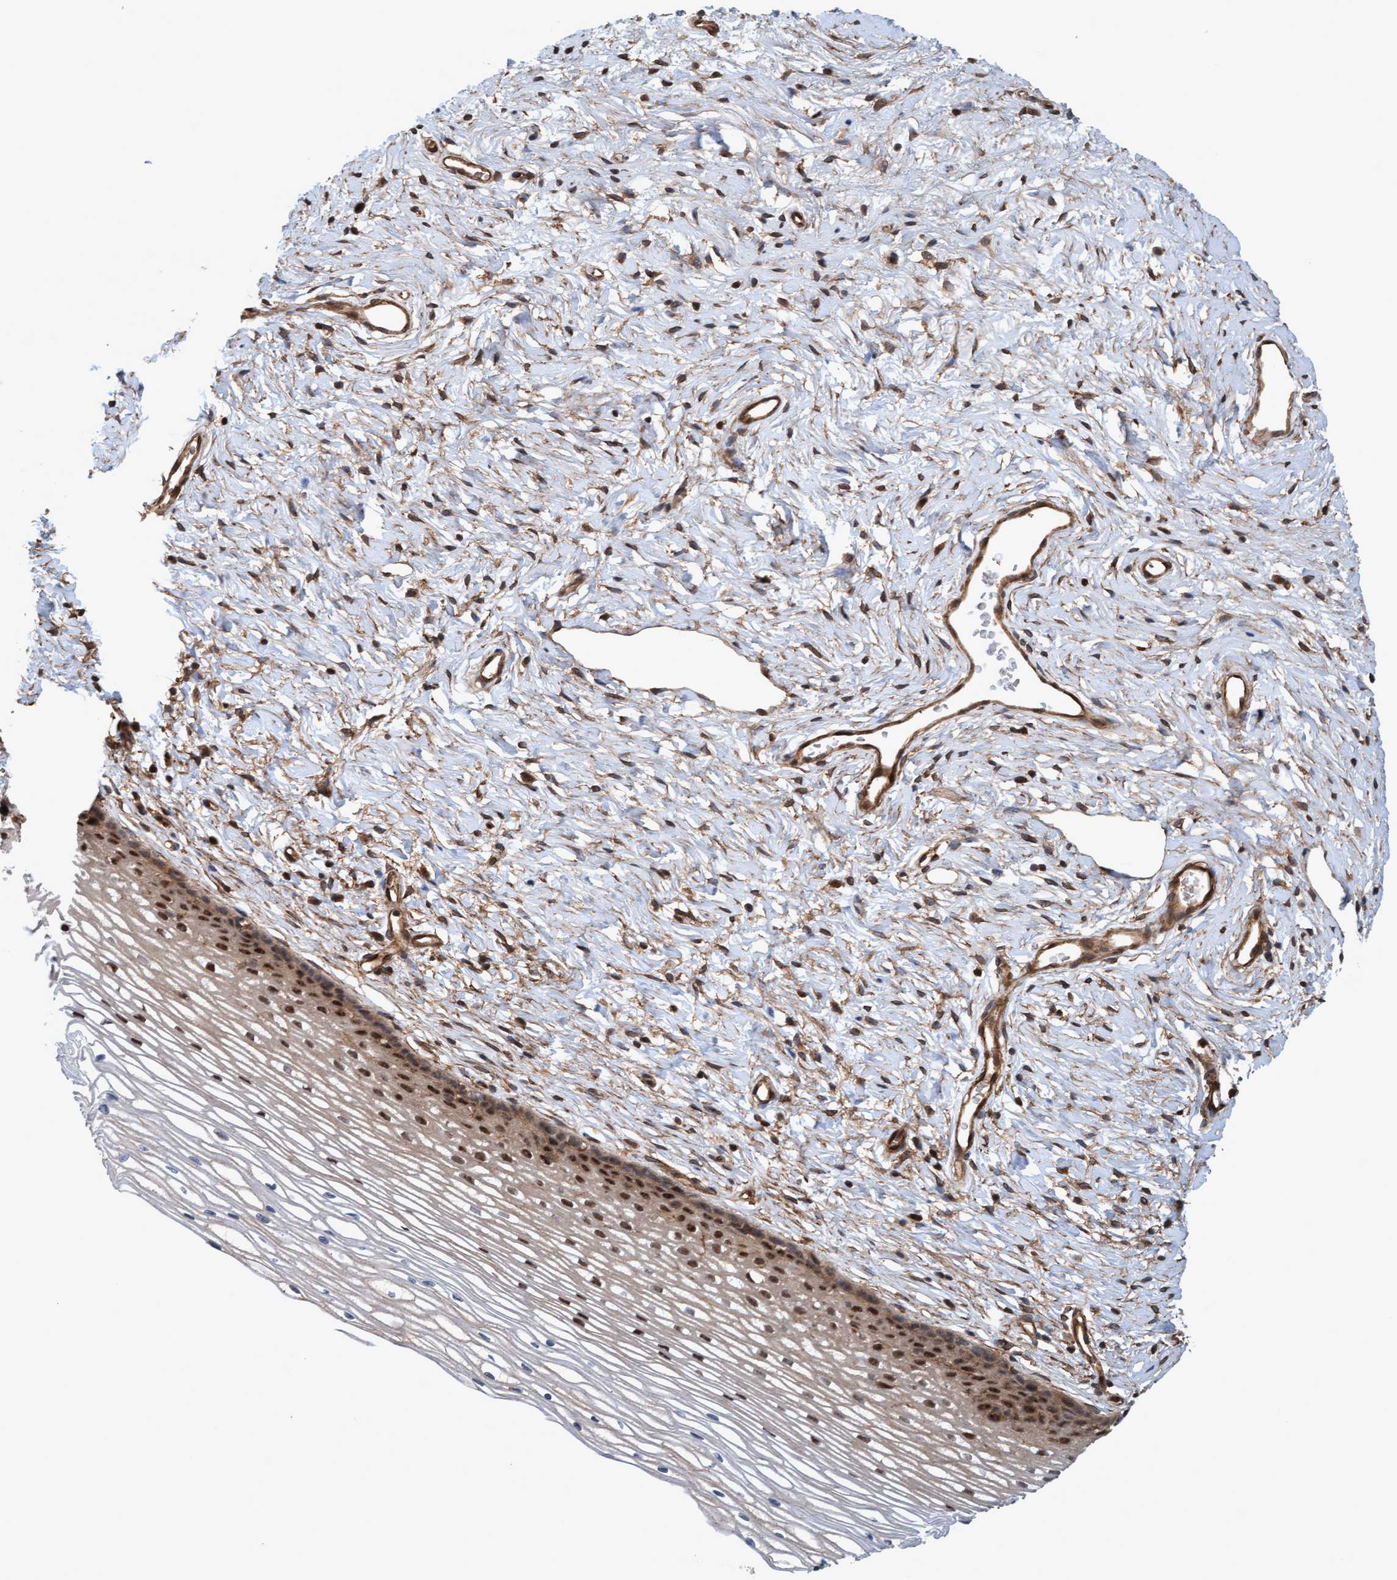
{"staining": {"intensity": "moderate", "quantity": ">75%", "location": "cytoplasmic/membranous"}, "tissue": "cervix", "cell_type": "Glandular cells", "image_type": "normal", "snomed": [{"axis": "morphology", "description": "Normal tissue, NOS"}, {"axis": "topography", "description": "Cervix"}], "caption": "Glandular cells reveal medium levels of moderate cytoplasmic/membranous positivity in about >75% of cells in unremarkable human cervix. (IHC, brightfield microscopy, high magnification).", "gene": "ERAL1", "patient": {"sex": "female", "age": 77}}